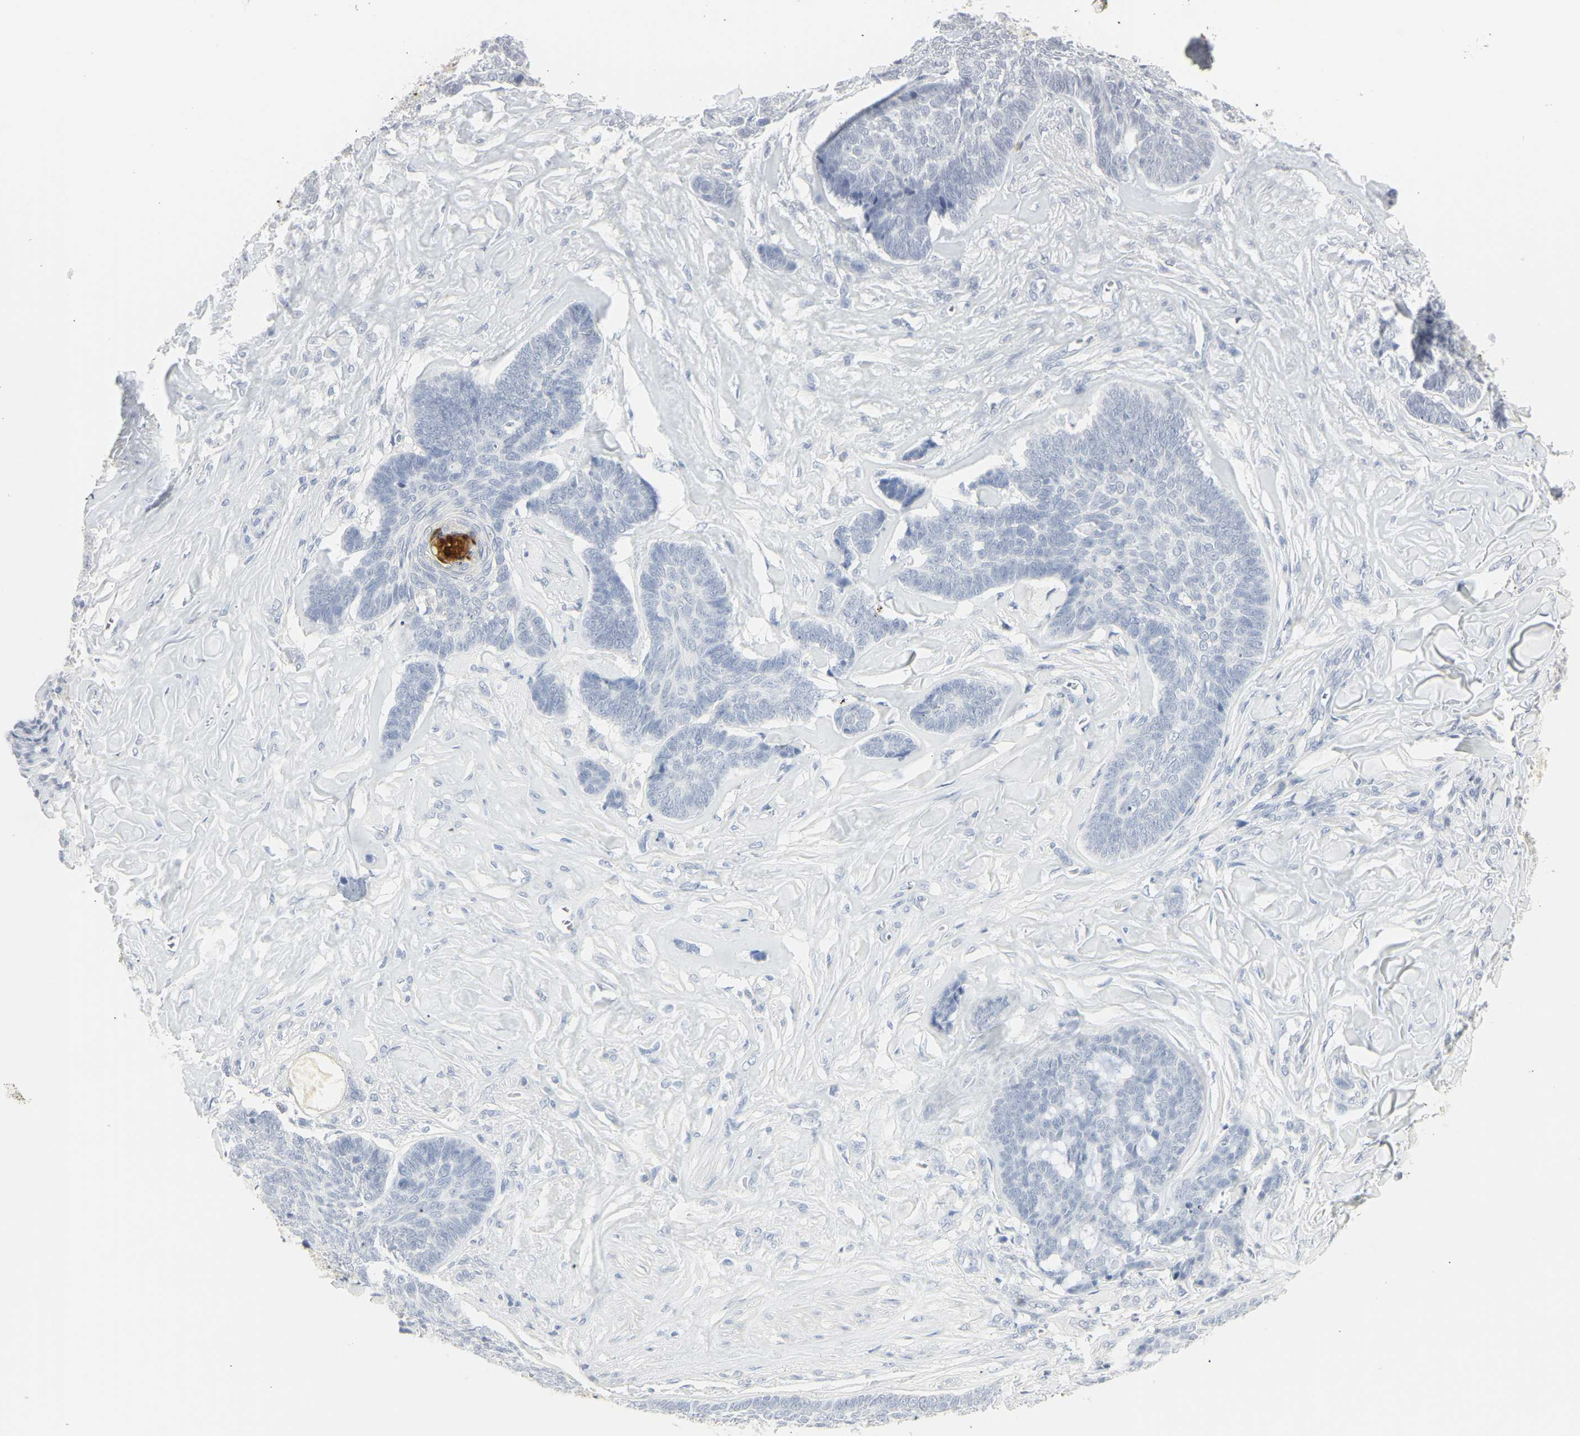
{"staining": {"intensity": "negative", "quantity": "none", "location": "none"}, "tissue": "skin cancer", "cell_type": "Tumor cells", "image_type": "cancer", "snomed": [{"axis": "morphology", "description": "Basal cell carcinoma"}, {"axis": "topography", "description": "Skin"}], "caption": "Skin cancer (basal cell carcinoma) stained for a protein using IHC displays no positivity tumor cells.", "gene": "CEACAM5", "patient": {"sex": "male", "age": 84}}